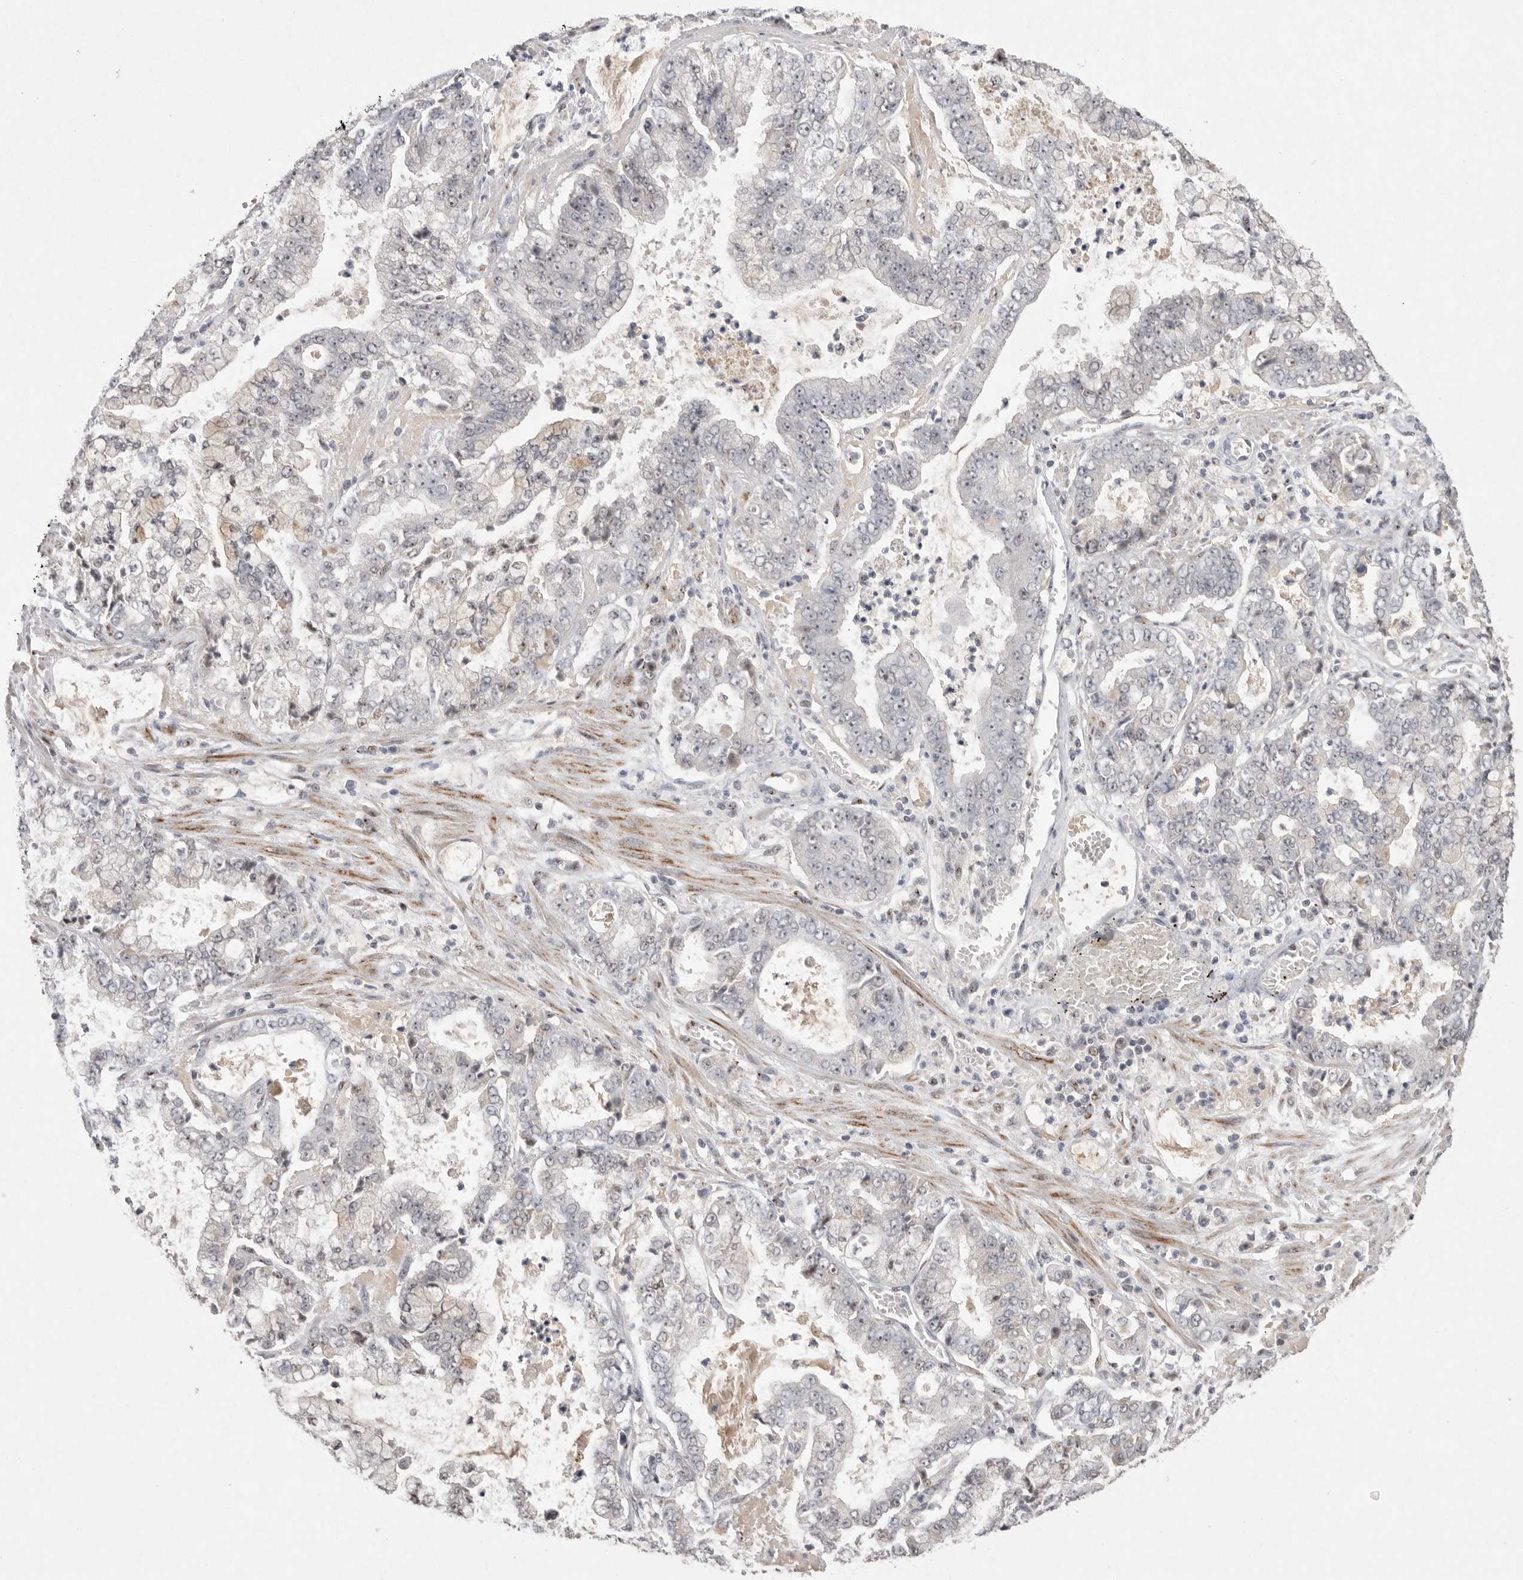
{"staining": {"intensity": "weak", "quantity": "25%-75%", "location": "nuclear"}, "tissue": "stomach cancer", "cell_type": "Tumor cells", "image_type": "cancer", "snomed": [{"axis": "morphology", "description": "Adenocarcinoma, NOS"}, {"axis": "topography", "description": "Stomach"}], "caption": "Brown immunohistochemical staining in stomach cancer demonstrates weak nuclear positivity in about 25%-75% of tumor cells. The protein of interest is shown in brown color, while the nuclei are stained blue.", "gene": "HUS1", "patient": {"sex": "male", "age": 76}}